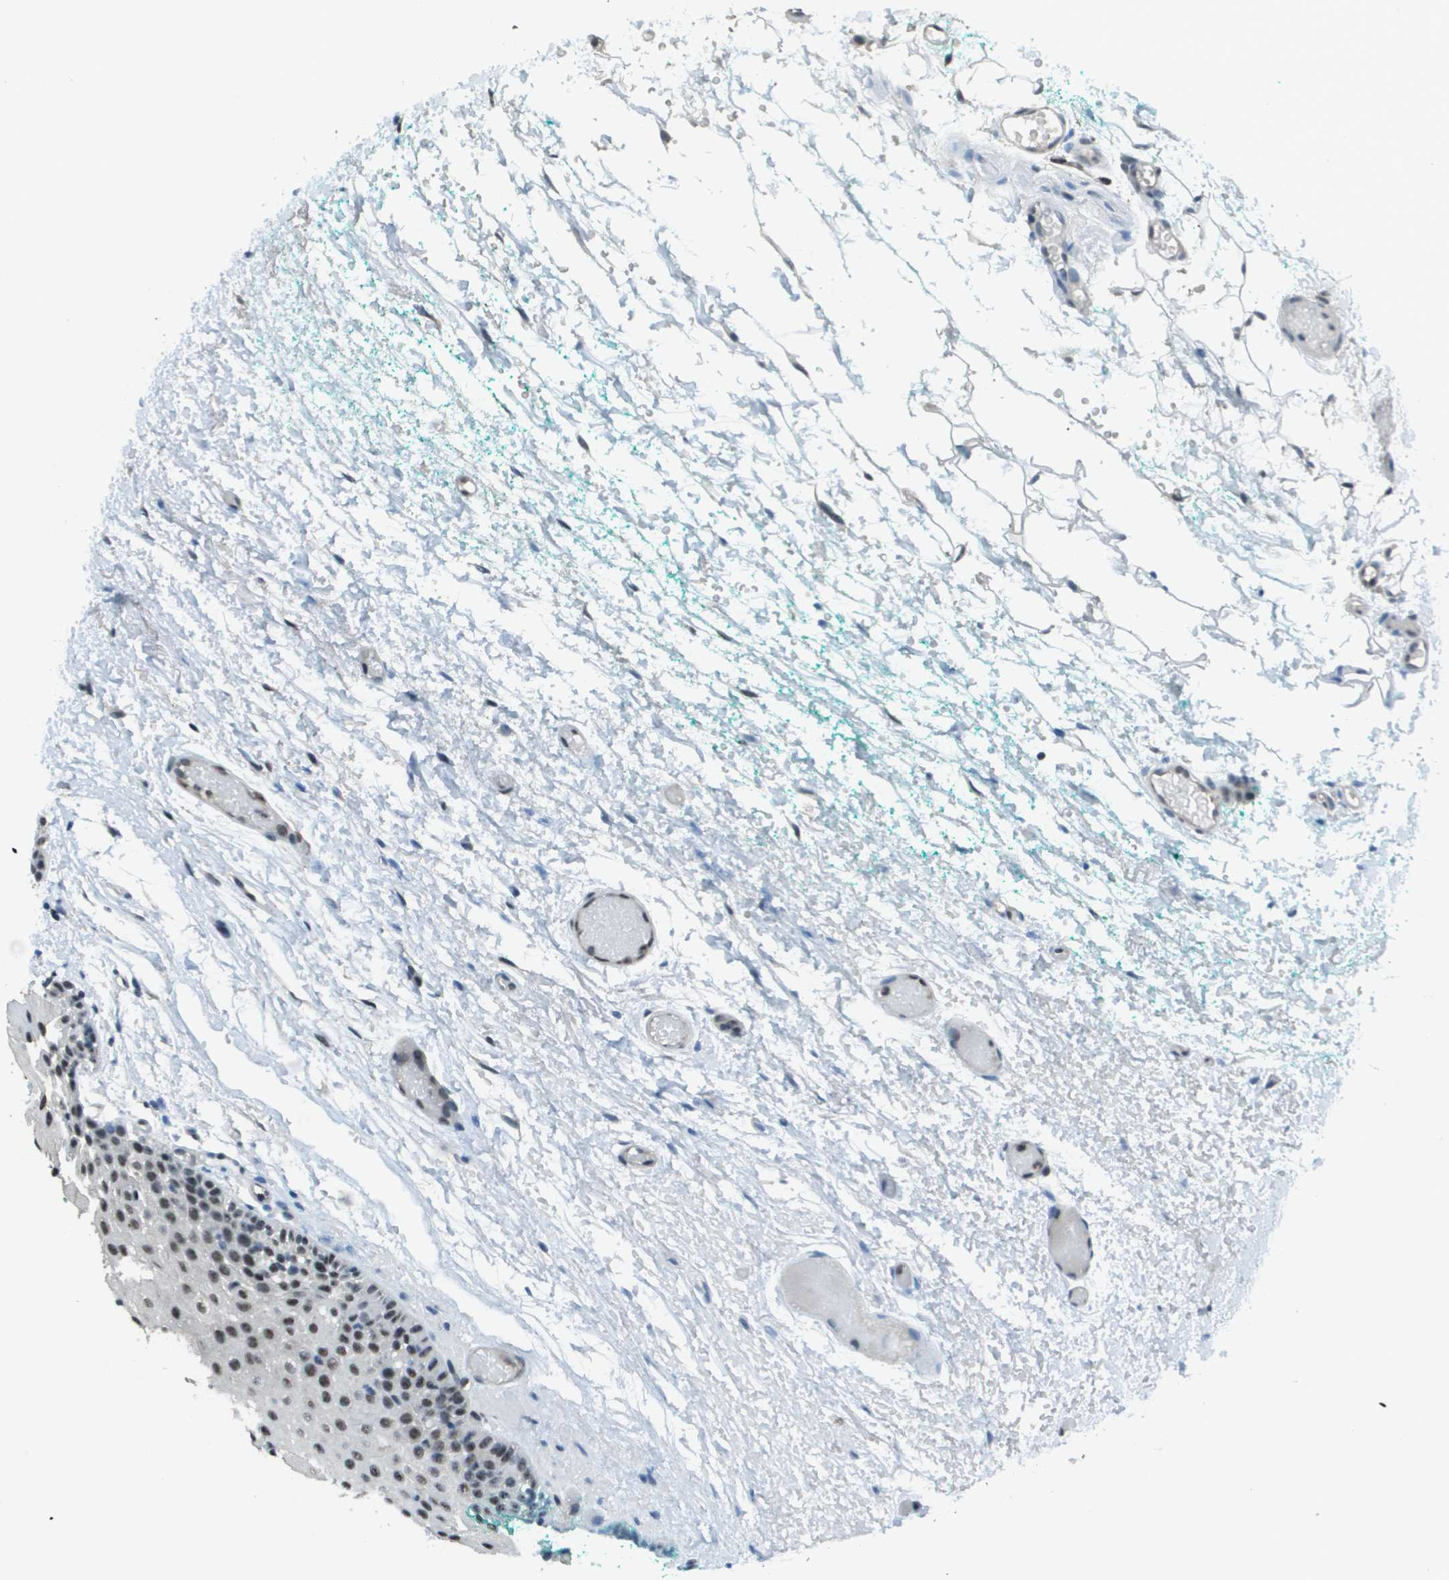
{"staining": {"intensity": "weak", "quantity": "25%-75%", "location": "nuclear"}, "tissue": "oral mucosa", "cell_type": "Squamous epithelial cells", "image_type": "normal", "snomed": [{"axis": "morphology", "description": "Normal tissue, NOS"}, {"axis": "morphology", "description": "Squamous cell carcinoma, NOS"}, {"axis": "topography", "description": "Oral tissue"}, {"axis": "topography", "description": "Salivary gland"}, {"axis": "topography", "description": "Head-Neck"}], "caption": "Weak nuclear expression is appreciated in about 25%-75% of squamous epithelial cells in unremarkable oral mucosa.", "gene": "DEPDC1", "patient": {"sex": "female", "age": 62}}